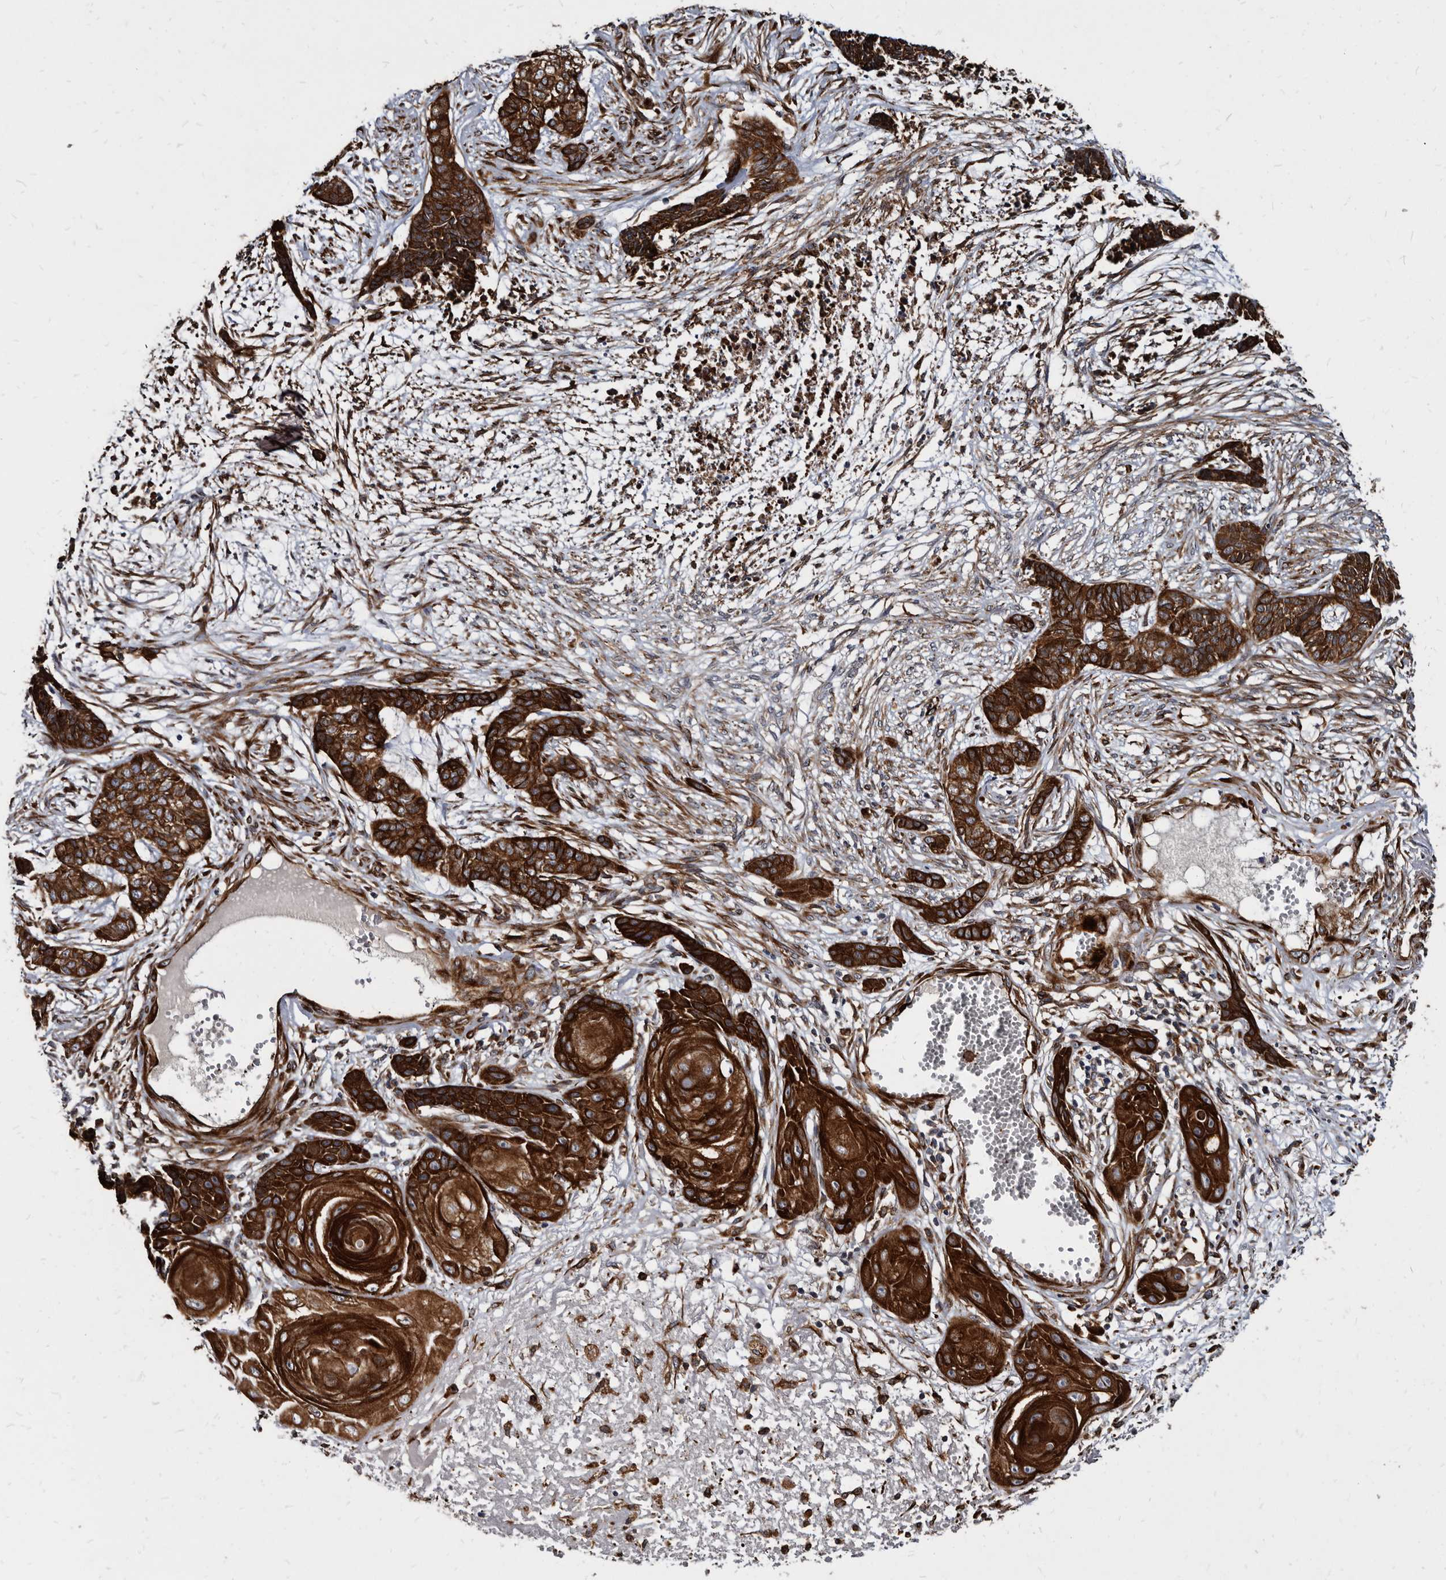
{"staining": {"intensity": "strong", "quantity": ">75%", "location": "cytoplasmic/membranous"}, "tissue": "skin cancer", "cell_type": "Tumor cells", "image_type": "cancer", "snomed": [{"axis": "morphology", "description": "Basal cell carcinoma"}, {"axis": "topography", "description": "Skin"}], "caption": "Immunohistochemical staining of skin cancer shows high levels of strong cytoplasmic/membranous expression in approximately >75% of tumor cells. The protein of interest is shown in brown color, while the nuclei are stained blue.", "gene": "KCTD20", "patient": {"sex": "female", "age": 64}}